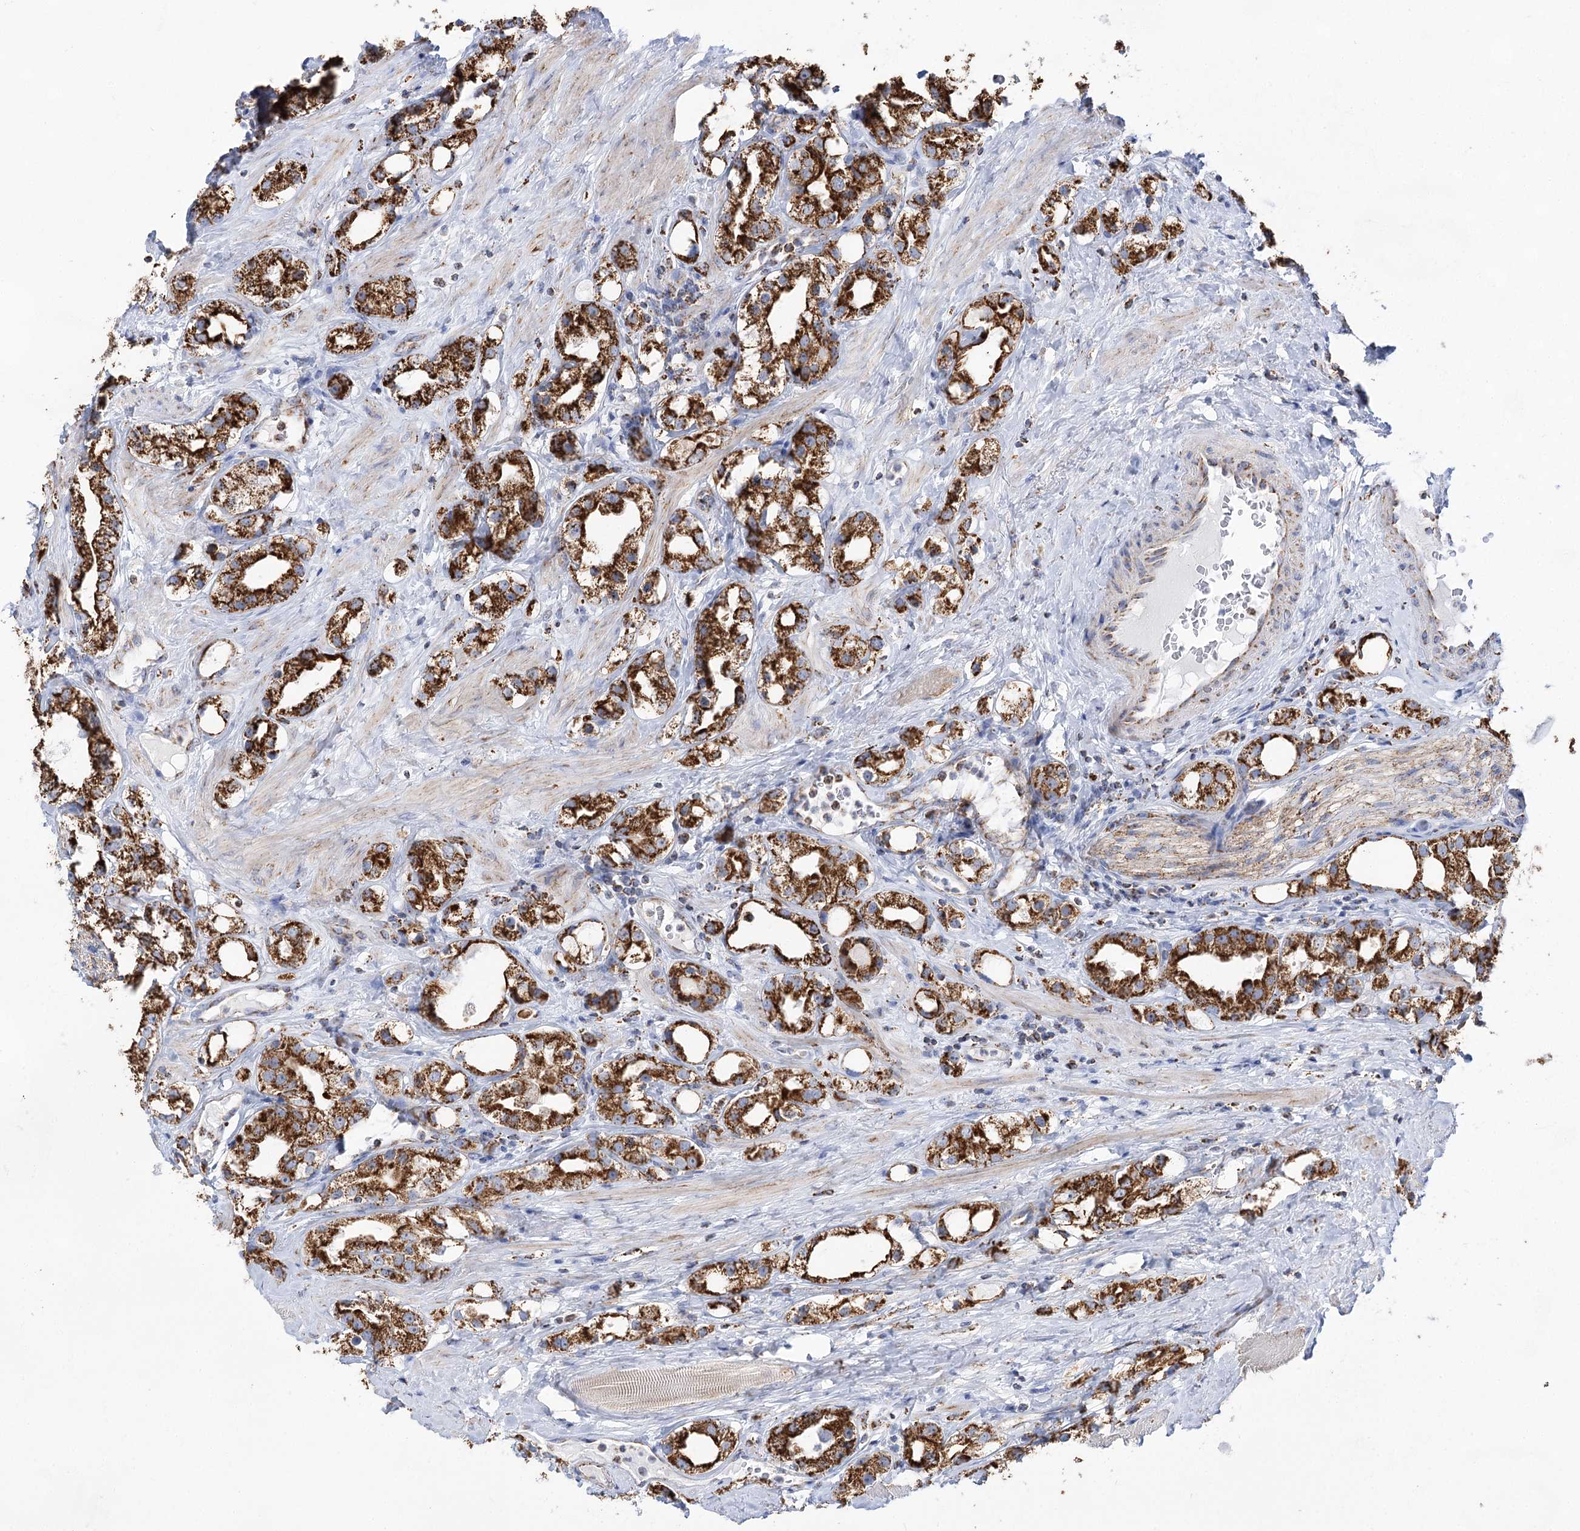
{"staining": {"intensity": "strong", "quantity": ">75%", "location": "cytoplasmic/membranous"}, "tissue": "prostate cancer", "cell_type": "Tumor cells", "image_type": "cancer", "snomed": [{"axis": "morphology", "description": "Adenocarcinoma, NOS"}, {"axis": "topography", "description": "Prostate"}], "caption": "This image exhibits immunohistochemistry staining of prostate adenocarcinoma, with high strong cytoplasmic/membranous staining in approximately >75% of tumor cells.", "gene": "NADK2", "patient": {"sex": "male", "age": 79}}